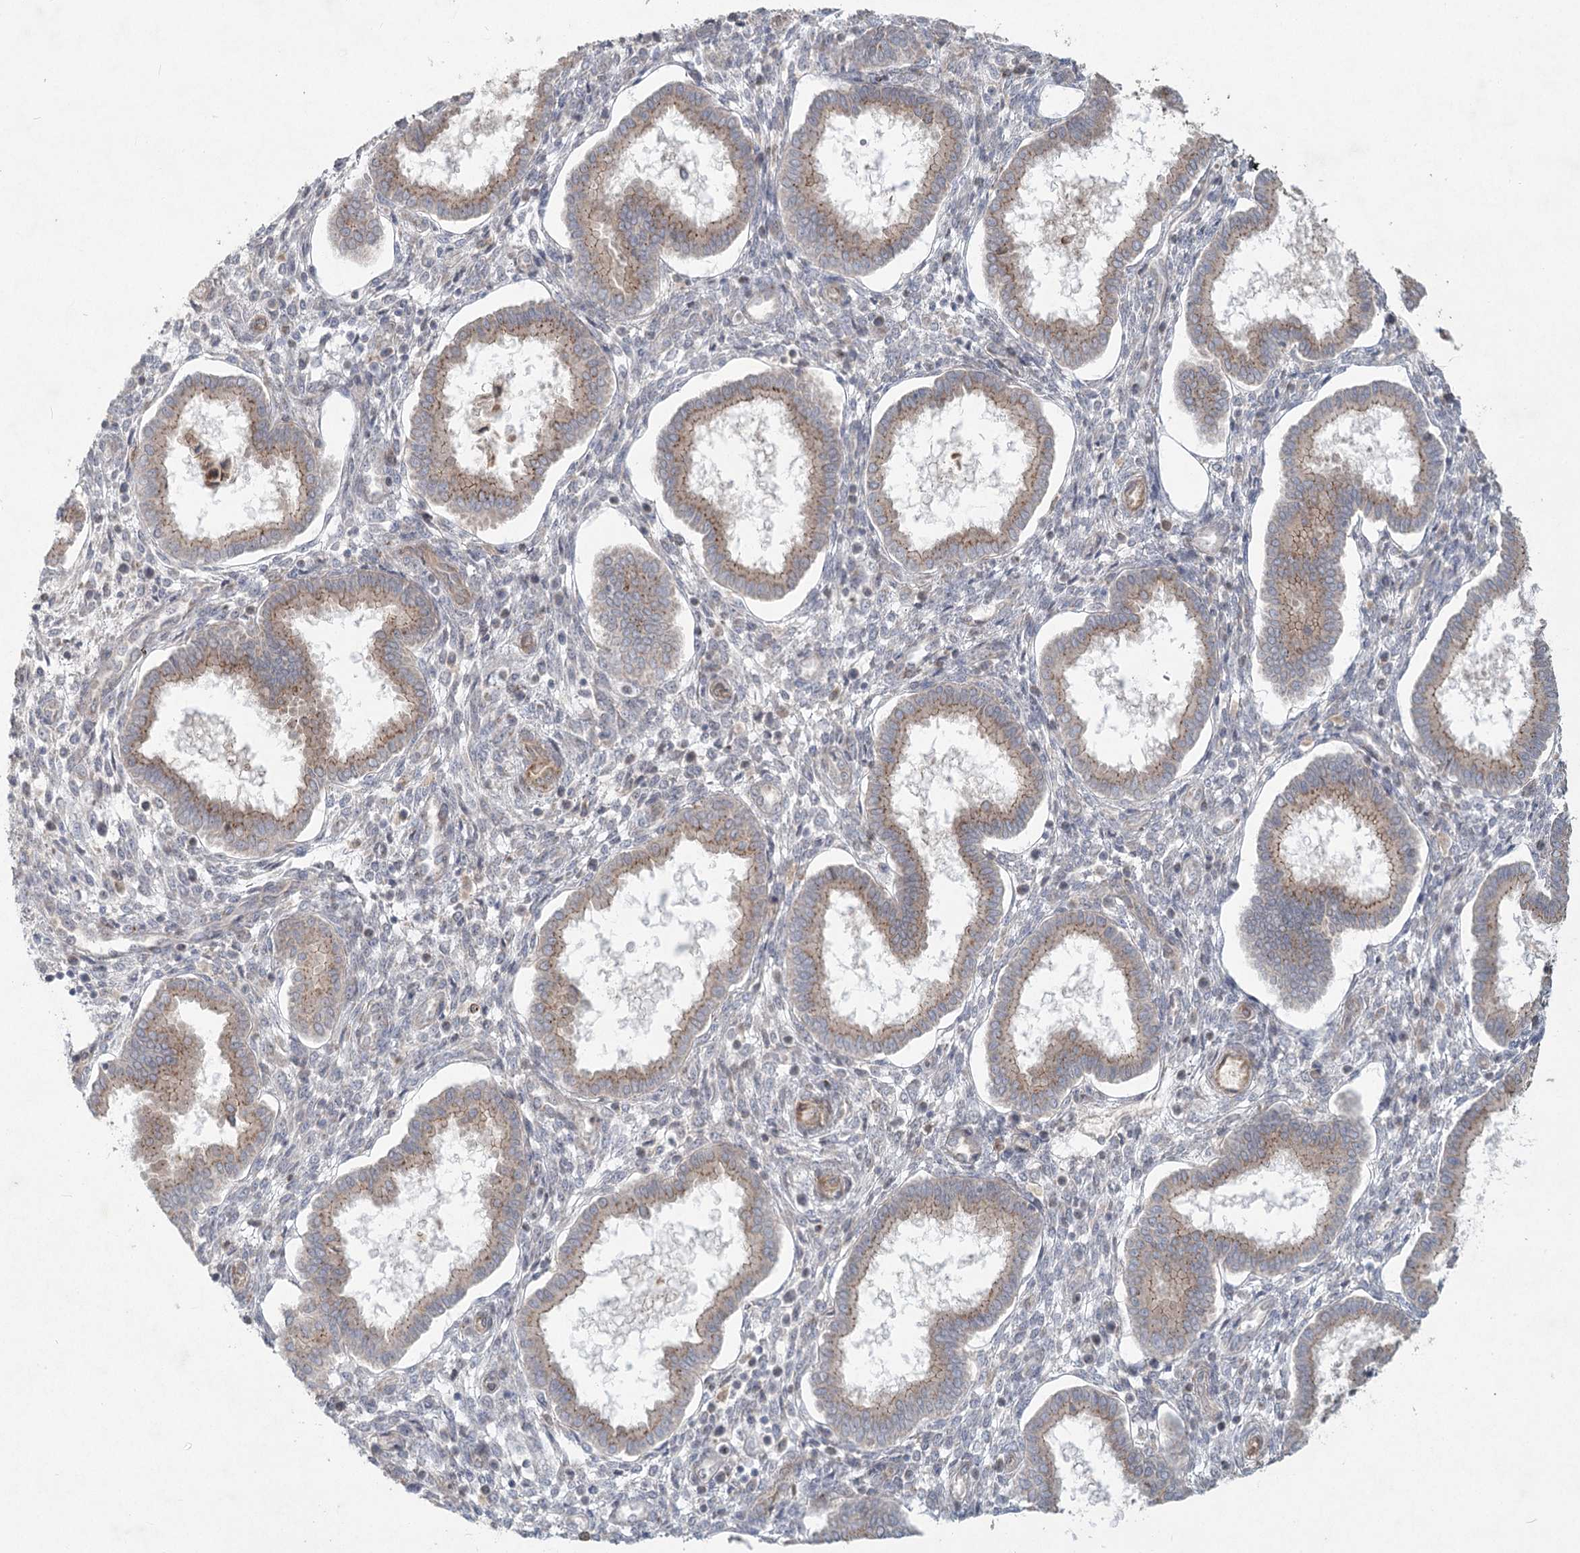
{"staining": {"intensity": "negative", "quantity": "none", "location": "none"}, "tissue": "endometrium", "cell_type": "Cells in endometrial stroma", "image_type": "normal", "snomed": [{"axis": "morphology", "description": "Normal tissue, NOS"}, {"axis": "topography", "description": "Endometrium"}], "caption": "Endometrium stained for a protein using immunohistochemistry demonstrates no expression cells in endometrial stroma.", "gene": "LRP2BP", "patient": {"sex": "female", "age": 24}}